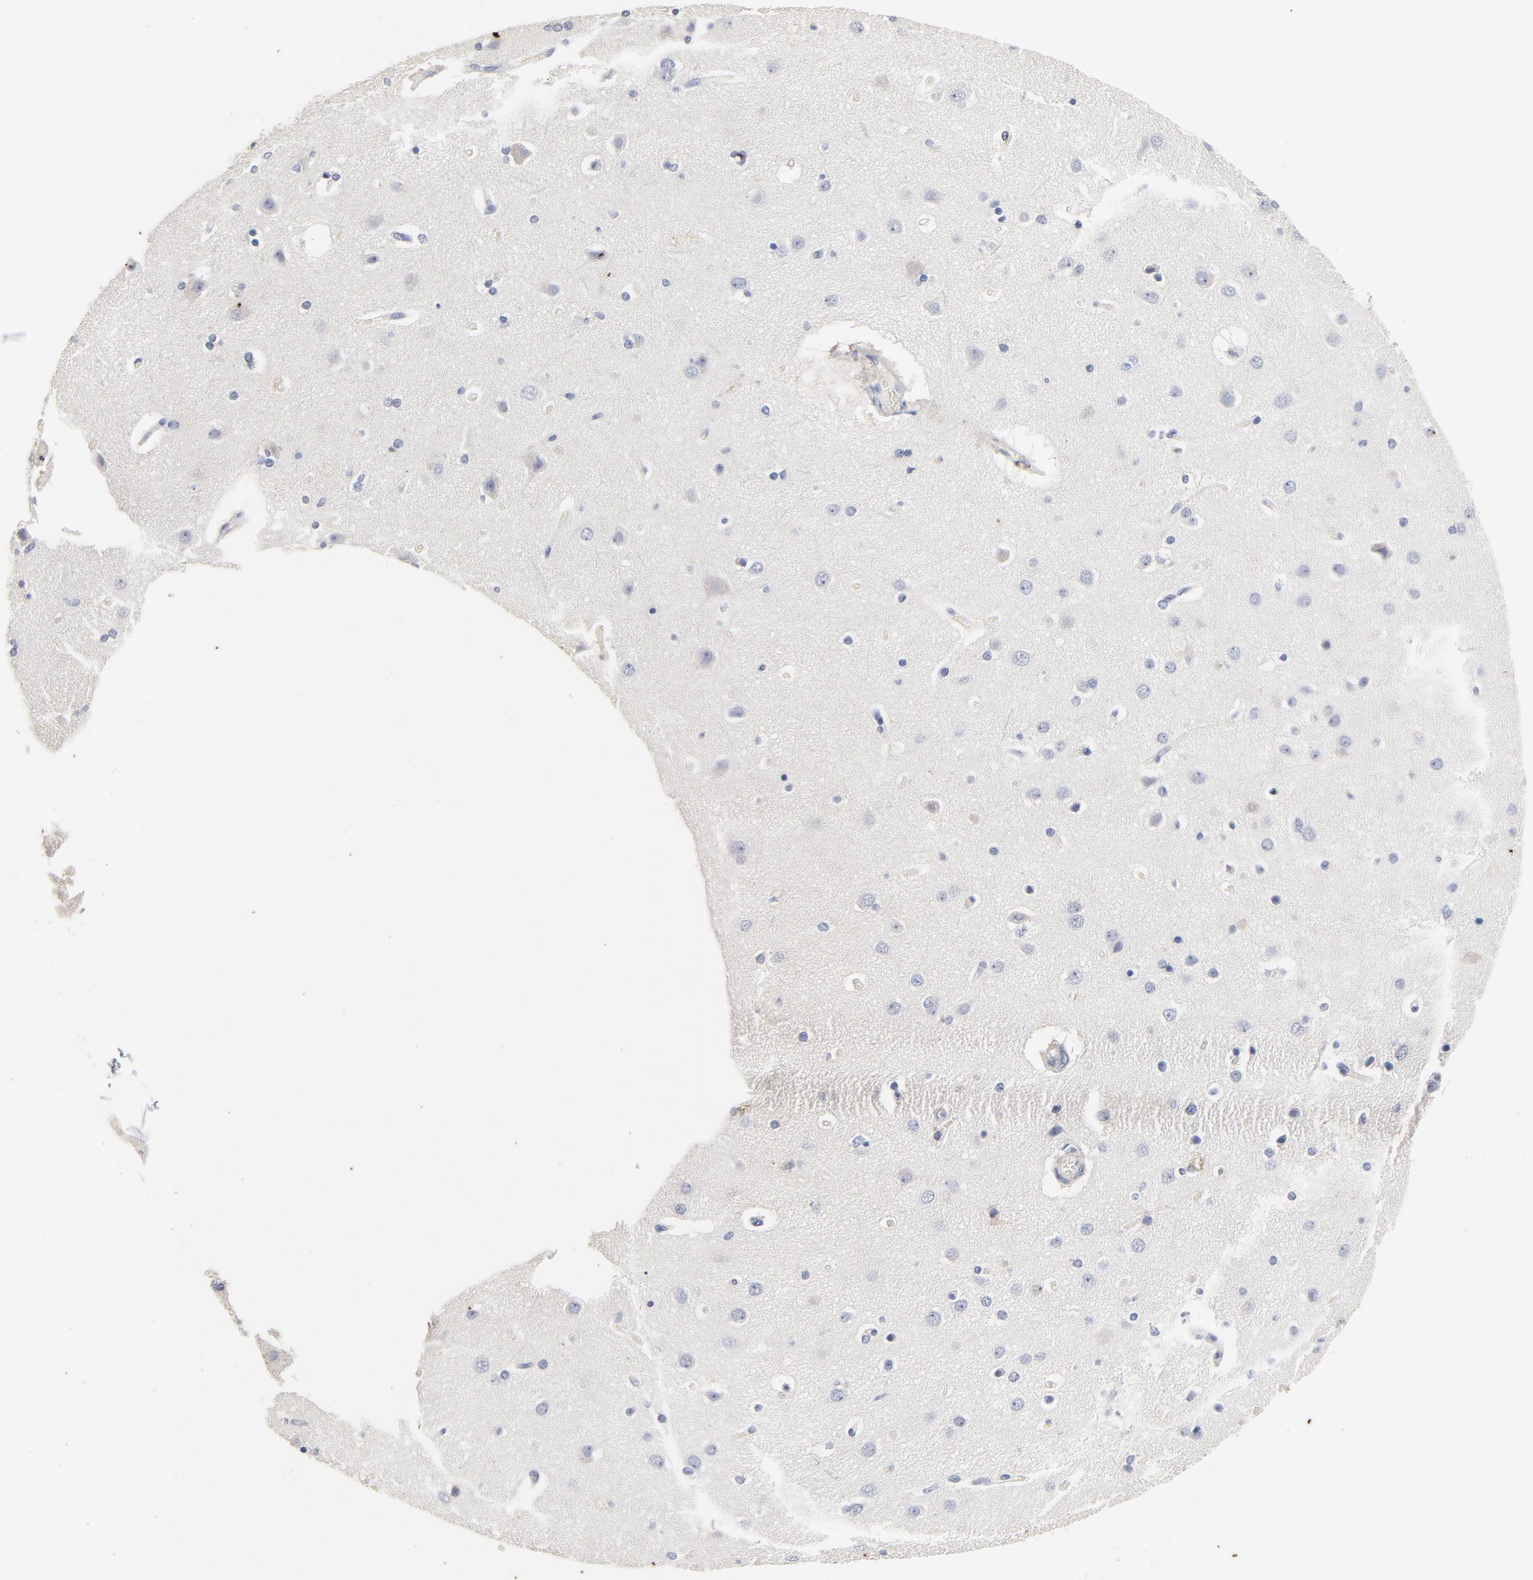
{"staining": {"intensity": "negative", "quantity": "none", "location": "none"}, "tissue": "cerebral cortex", "cell_type": "Endothelial cells", "image_type": "normal", "snomed": [{"axis": "morphology", "description": "Normal tissue, NOS"}, {"axis": "topography", "description": "Cerebral cortex"}], "caption": "This histopathology image is of benign cerebral cortex stained with immunohistochemistry to label a protein in brown with the nuclei are counter-stained blue. There is no expression in endothelial cells.", "gene": "AADAC", "patient": {"sex": "female", "age": 54}}